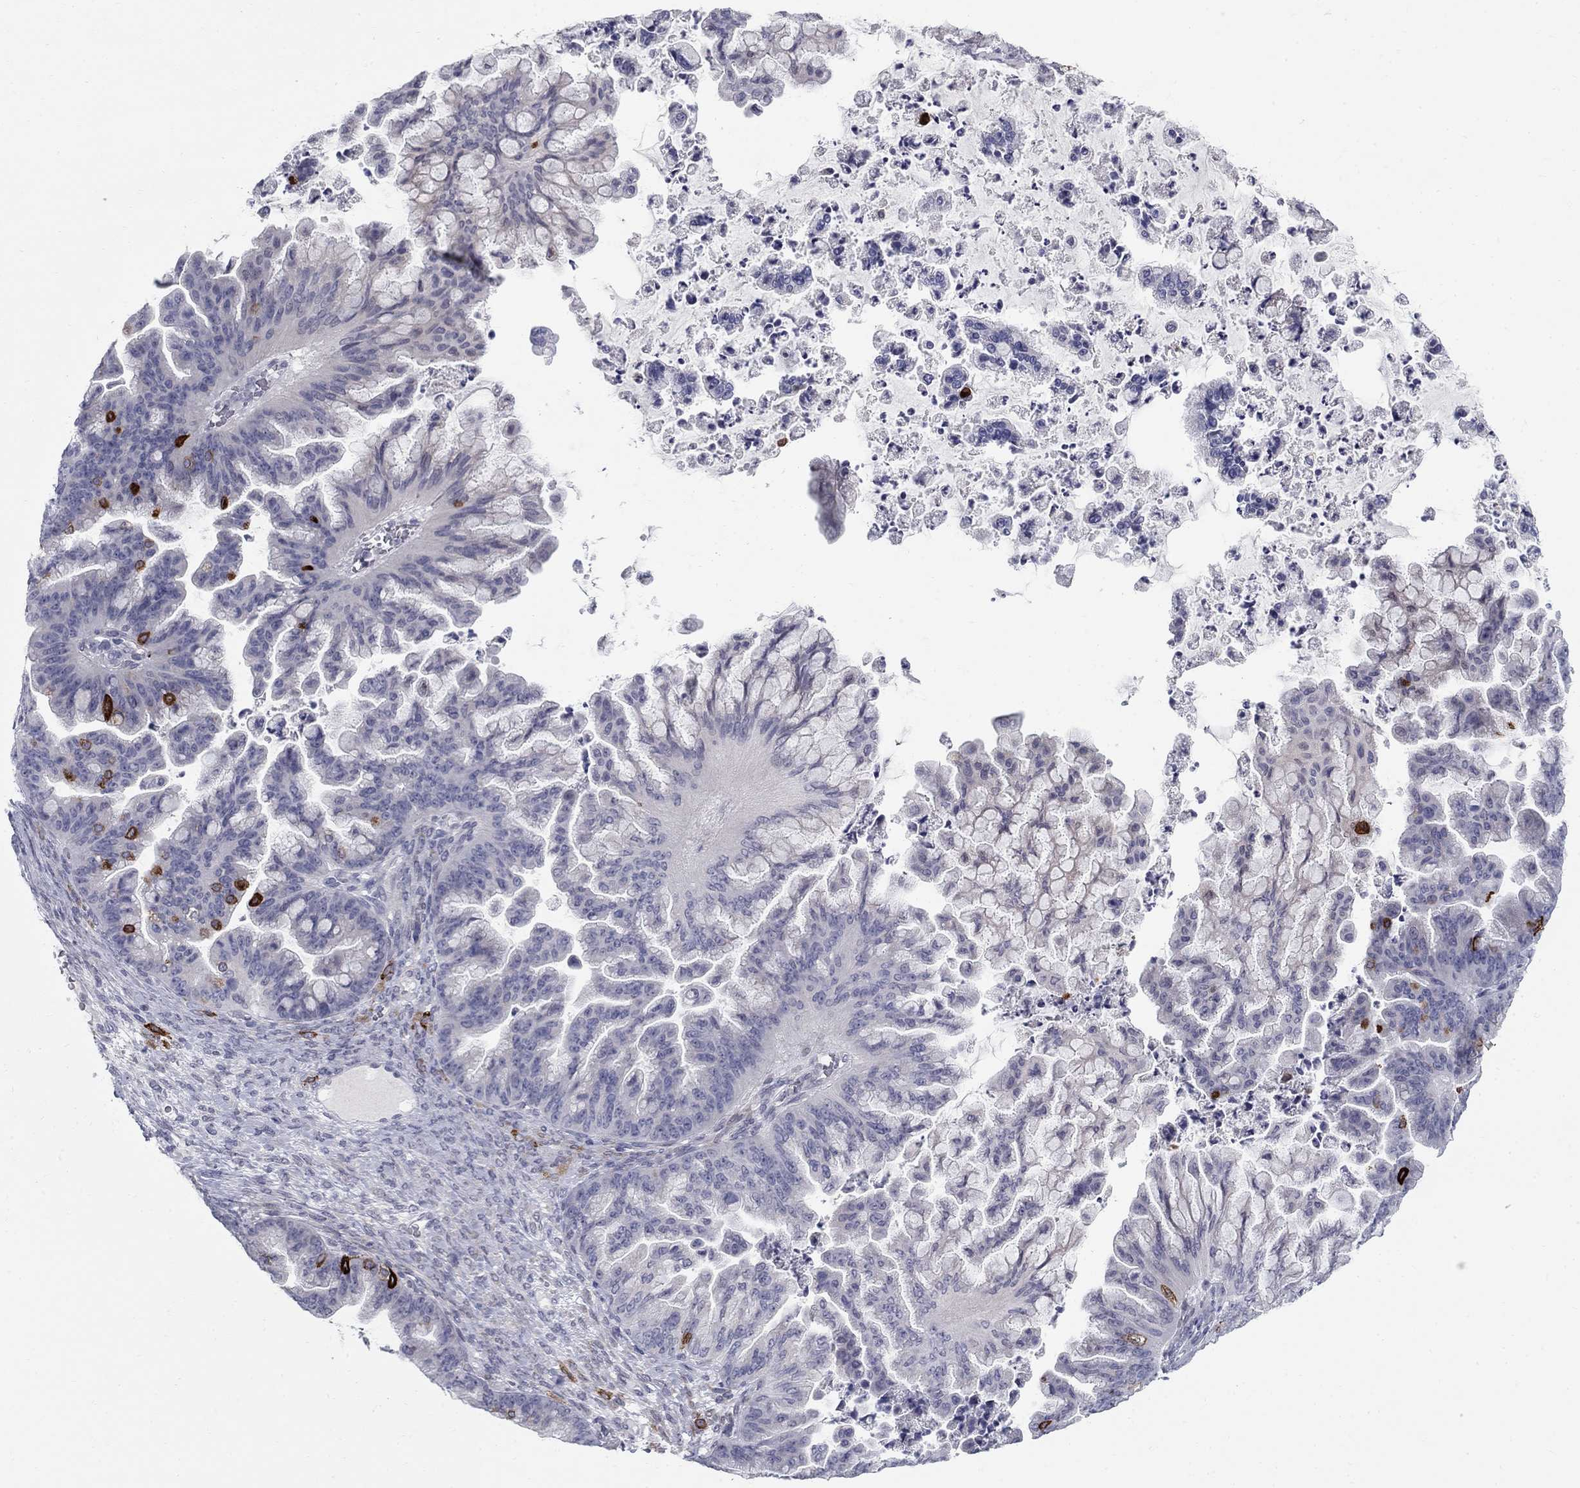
{"staining": {"intensity": "negative", "quantity": "none", "location": "none"}, "tissue": "ovarian cancer", "cell_type": "Tumor cells", "image_type": "cancer", "snomed": [{"axis": "morphology", "description": "Cystadenocarcinoma, mucinous, NOS"}, {"axis": "topography", "description": "Ovary"}], "caption": "Tumor cells show no significant positivity in mucinous cystadenocarcinoma (ovarian).", "gene": "NTRK2", "patient": {"sex": "female", "age": 67}}